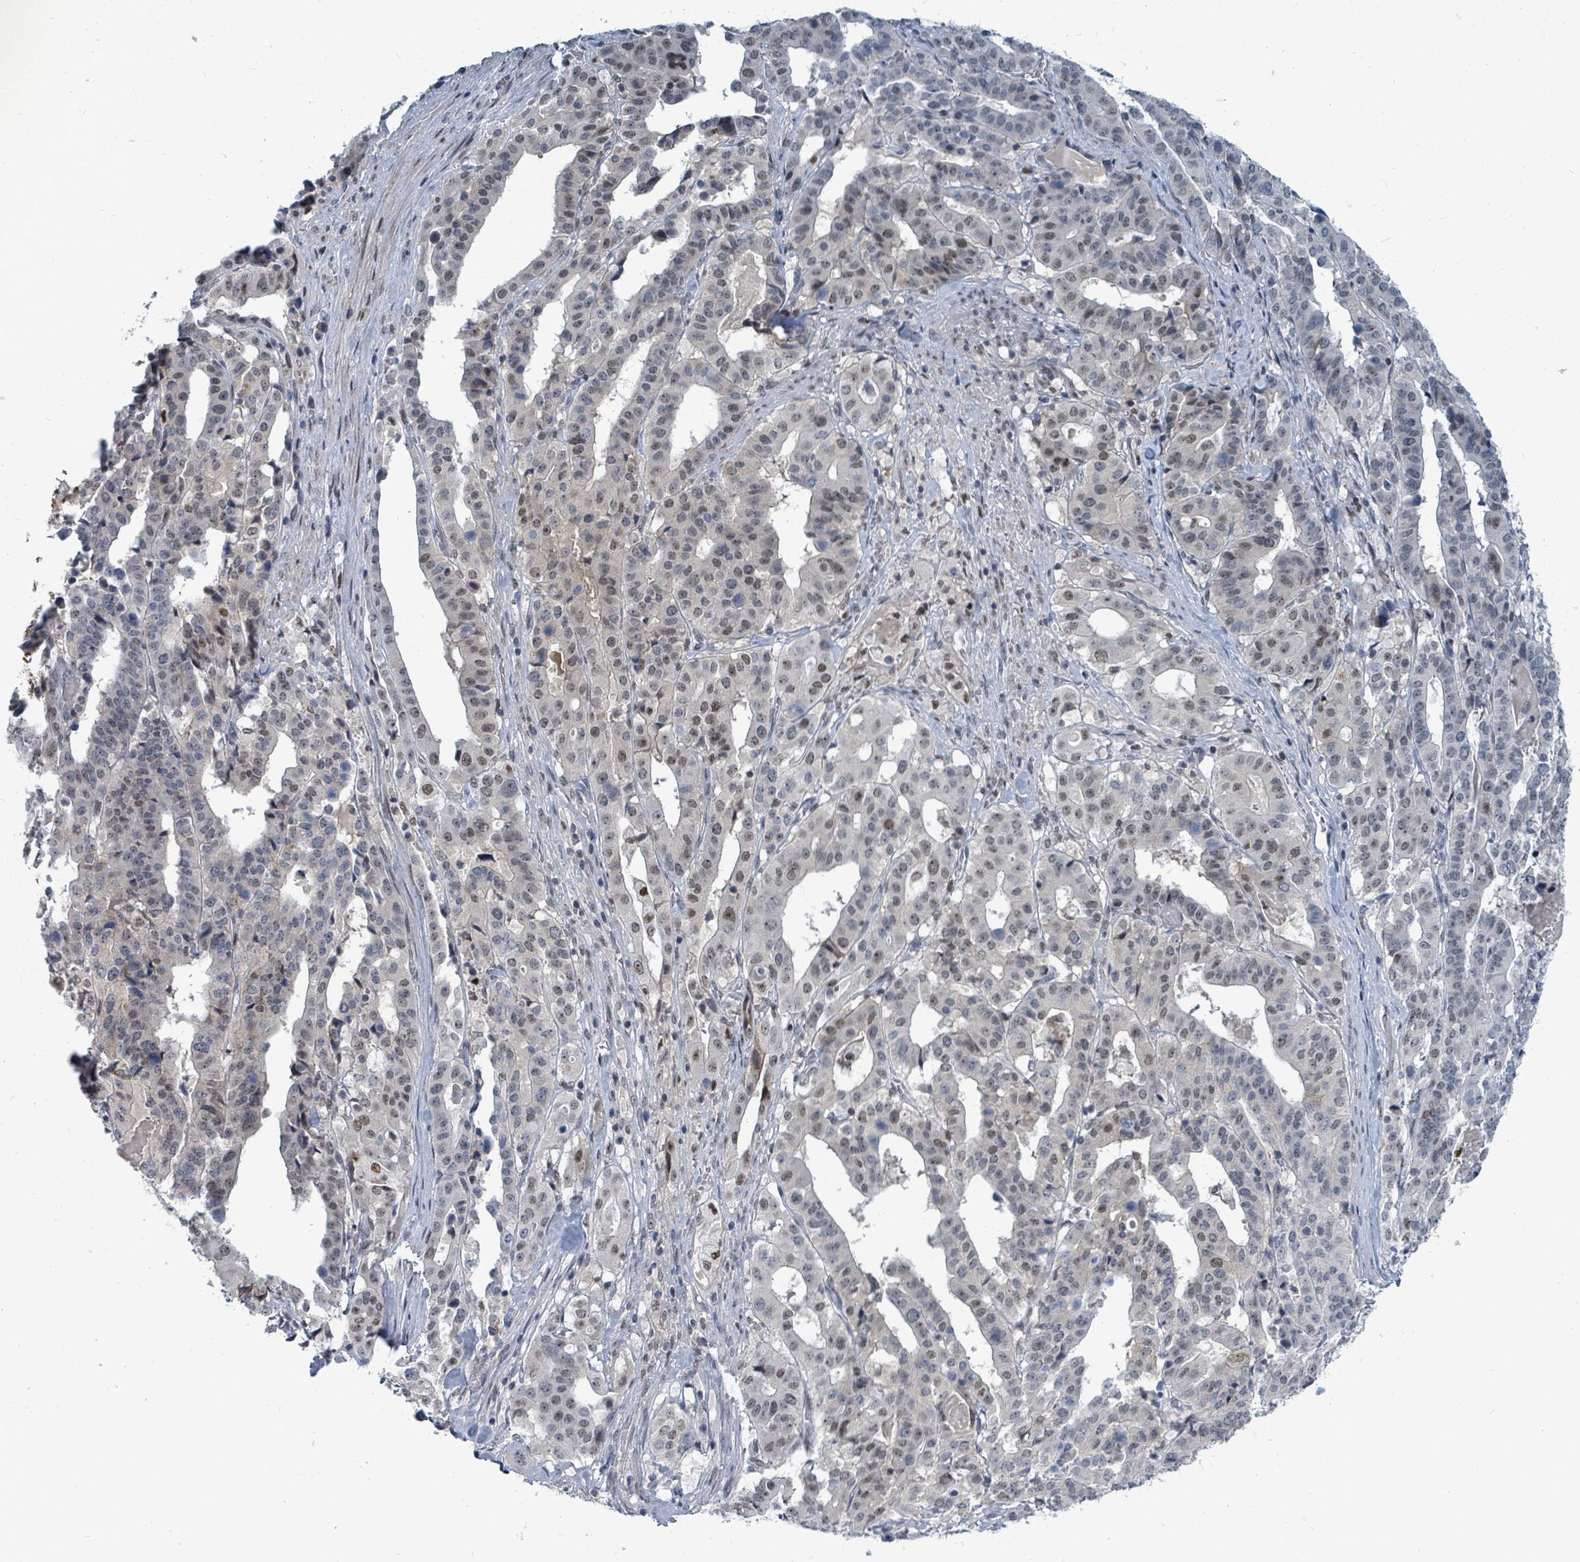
{"staining": {"intensity": "weak", "quantity": "25%-75%", "location": "nuclear"}, "tissue": "stomach cancer", "cell_type": "Tumor cells", "image_type": "cancer", "snomed": [{"axis": "morphology", "description": "Adenocarcinoma, NOS"}, {"axis": "topography", "description": "Stomach"}], "caption": "The micrograph shows a brown stain indicating the presence of a protein in the nuclear of tumor cells in adenocarcinoma (stomach).", "gene": "UCK1", "patient": {"sex": "male", "age": 48}}